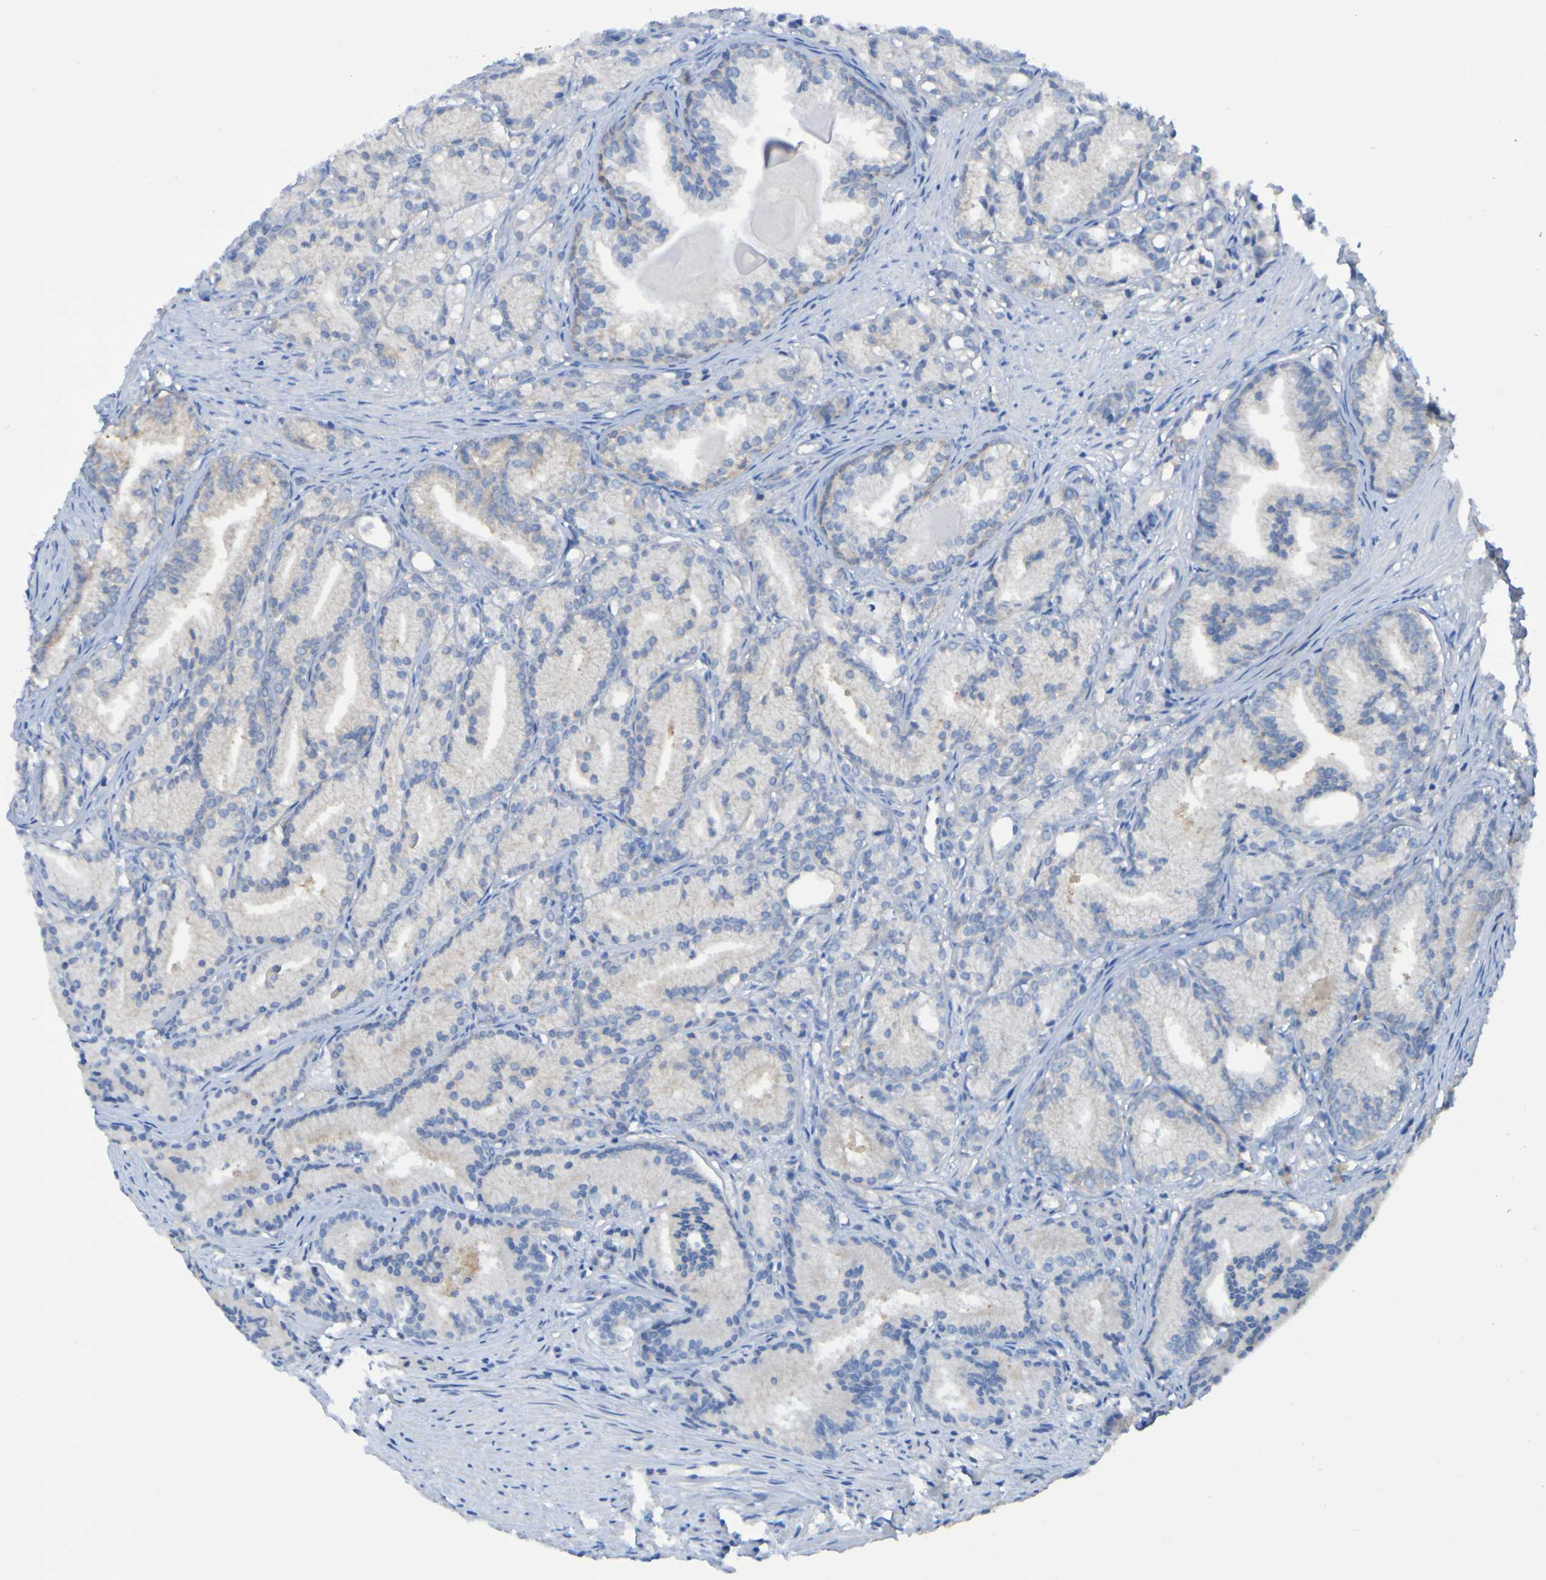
{"staining": {"intensity": "negative", "quantity": "none", "location": "none"}, "tissue": "prostate cancer", "cell_type": "Tumor cells", "image_type": "cancer", "snomed": [{"axis": "morphology", "description": "Adenocarcinoma, Low grade"}, {"axis": "topography", "description": "Prostate"}], "caption": "Tumor cells show no significant protein expression in adenocarcinoma (low-grade) (prostate). The staining was performed using DAB to visualize the protein expression in brown, while the nuclei were stained in blue with hematoxylin (Magnification: 20x).", "gene": "ARHGEF16", "patient": {"sex": "male", "age": 72}}